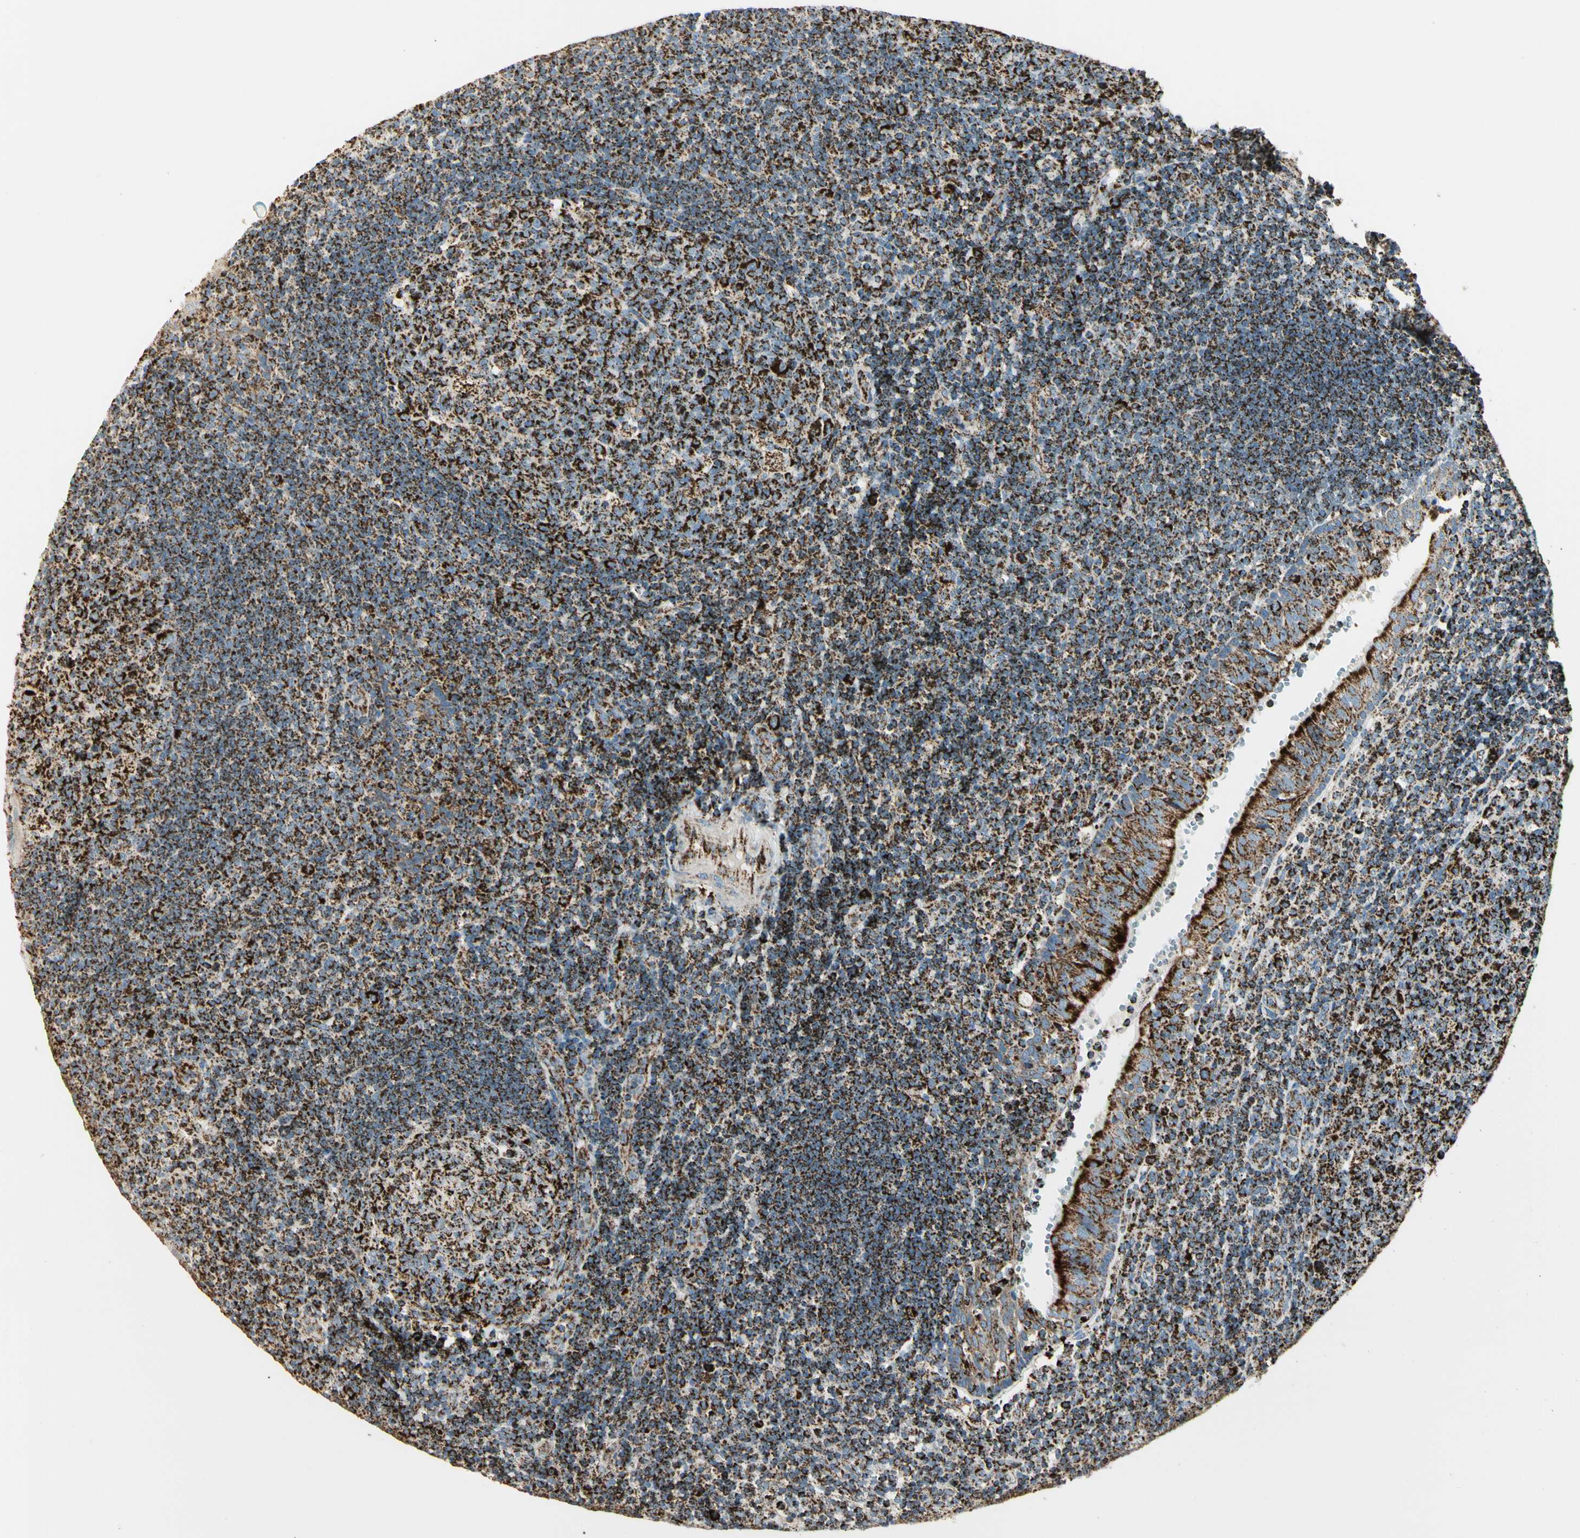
{"staining": {"intensity": "strong", "quantity": ">75%", "location": "cytoplasmic/membranous"}, "tissue": "tonsil", "cell_type": "Germinal center cells", "image_type": "normal", "snomed": [{"axis": "morphology", "description": "Normal tissue, NOS"}, {"axis": "topography", "description": "Tonsil"}], "caption": "An image showing strong cytoplasmic/membranous staining in about >75% of germinal center cells in benign tonsil, as visualized by brown immunohistochemical staining.", "gene": "ME2", "patient": {"sex": "female", "age": 40}}